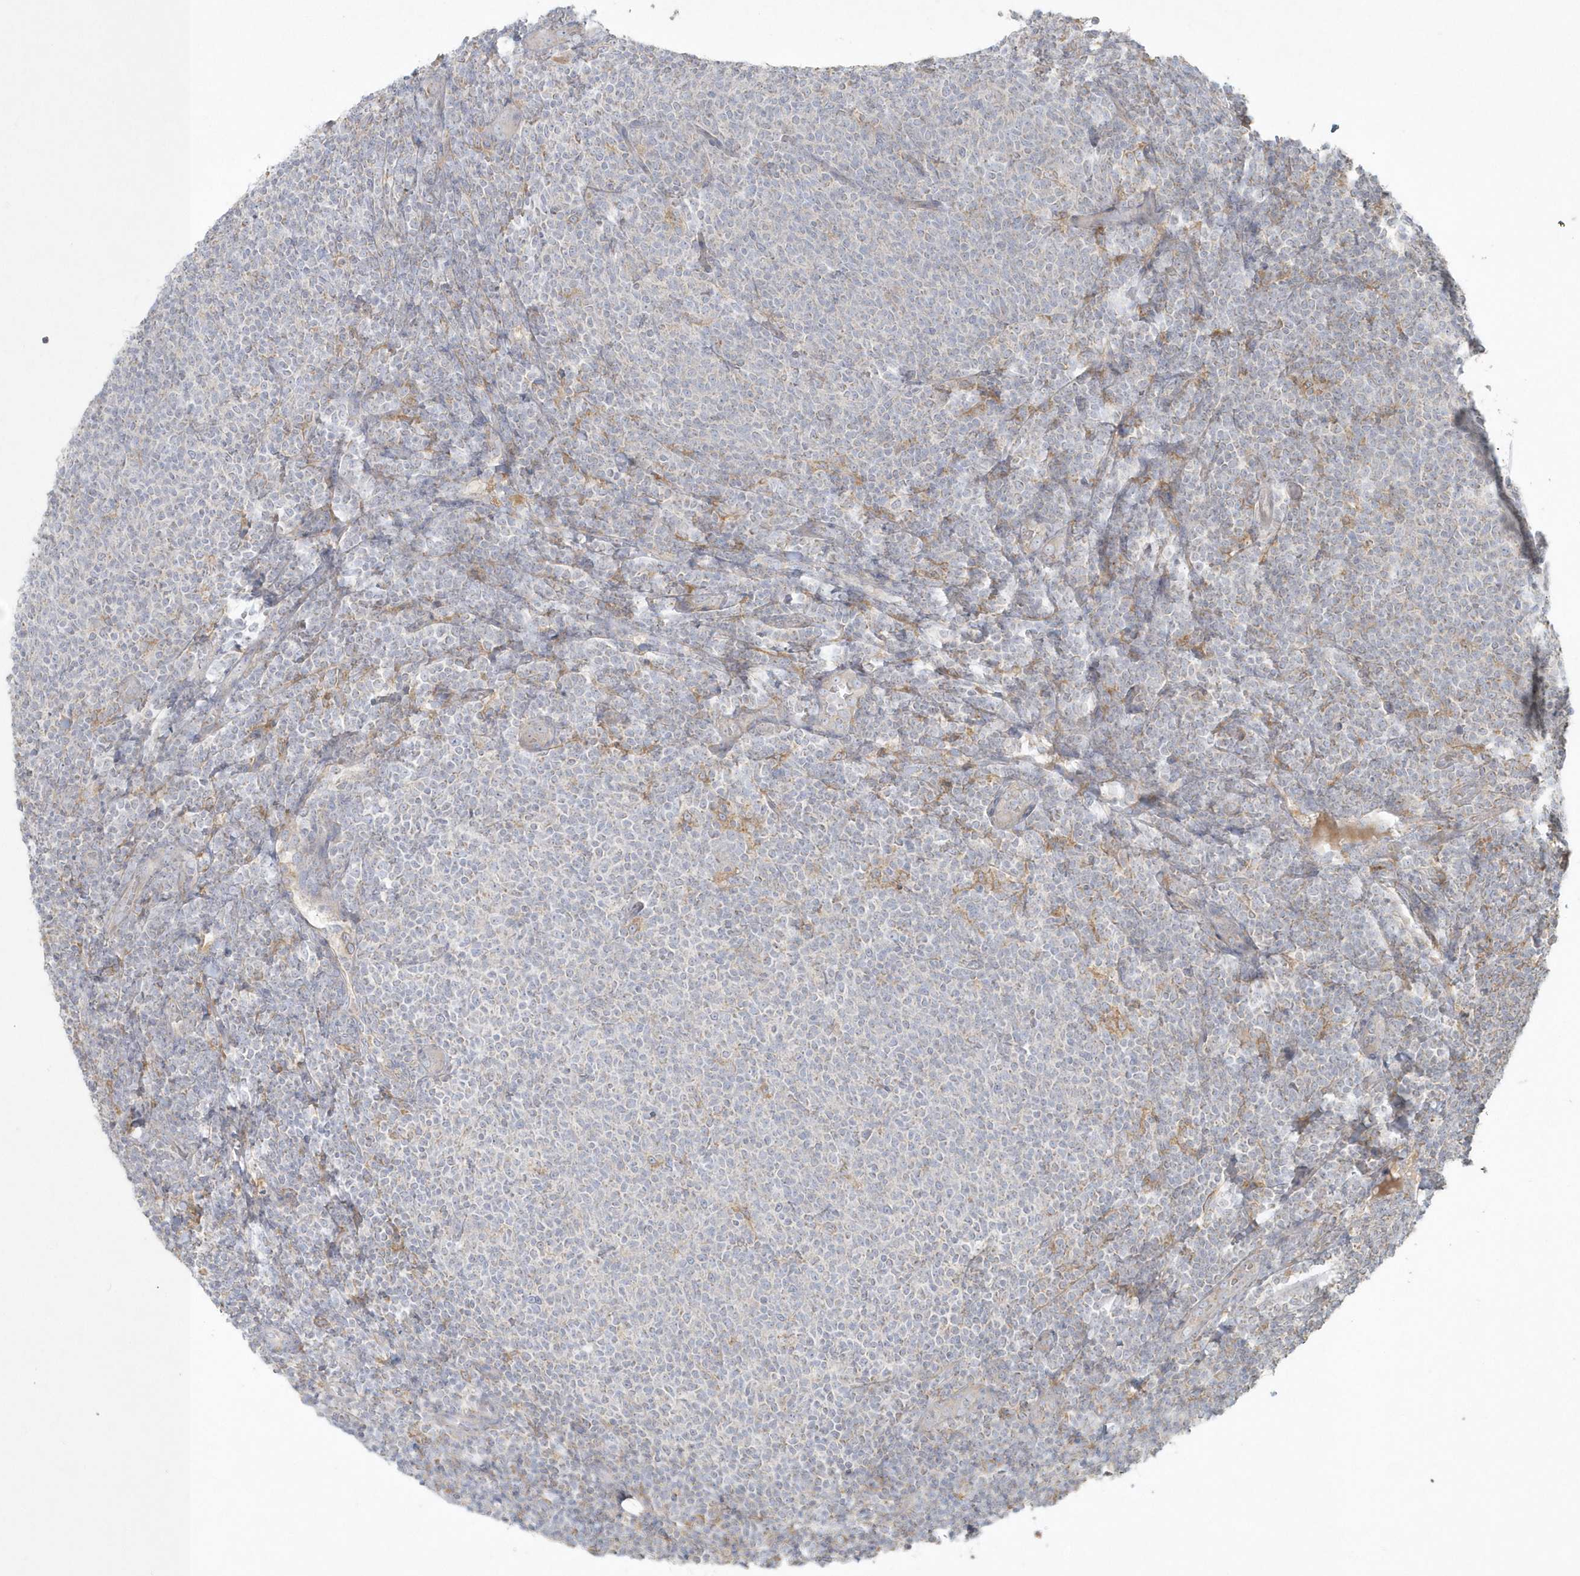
{"staining": {"intensity": "negative", "quantity": "none", "location": "none"}, "tissue": "lymphoma", "cell_type": "Tumor cells", "image_type": "cancer", "snomed": [{"axis": "morphology", "description": "Malignant lymphoma, non-Hodgkin's type, Low grade"}, {"axis": "topography", "description": "Lymph node"}], "caption": "This is an immunohistochemistry image of low-grade malignant lymphoma, non-Hodgkin's type. There is no staining in tumor cells.", "gene": "BLTP3A", "patient": {"sex": "male", "age": 66}}